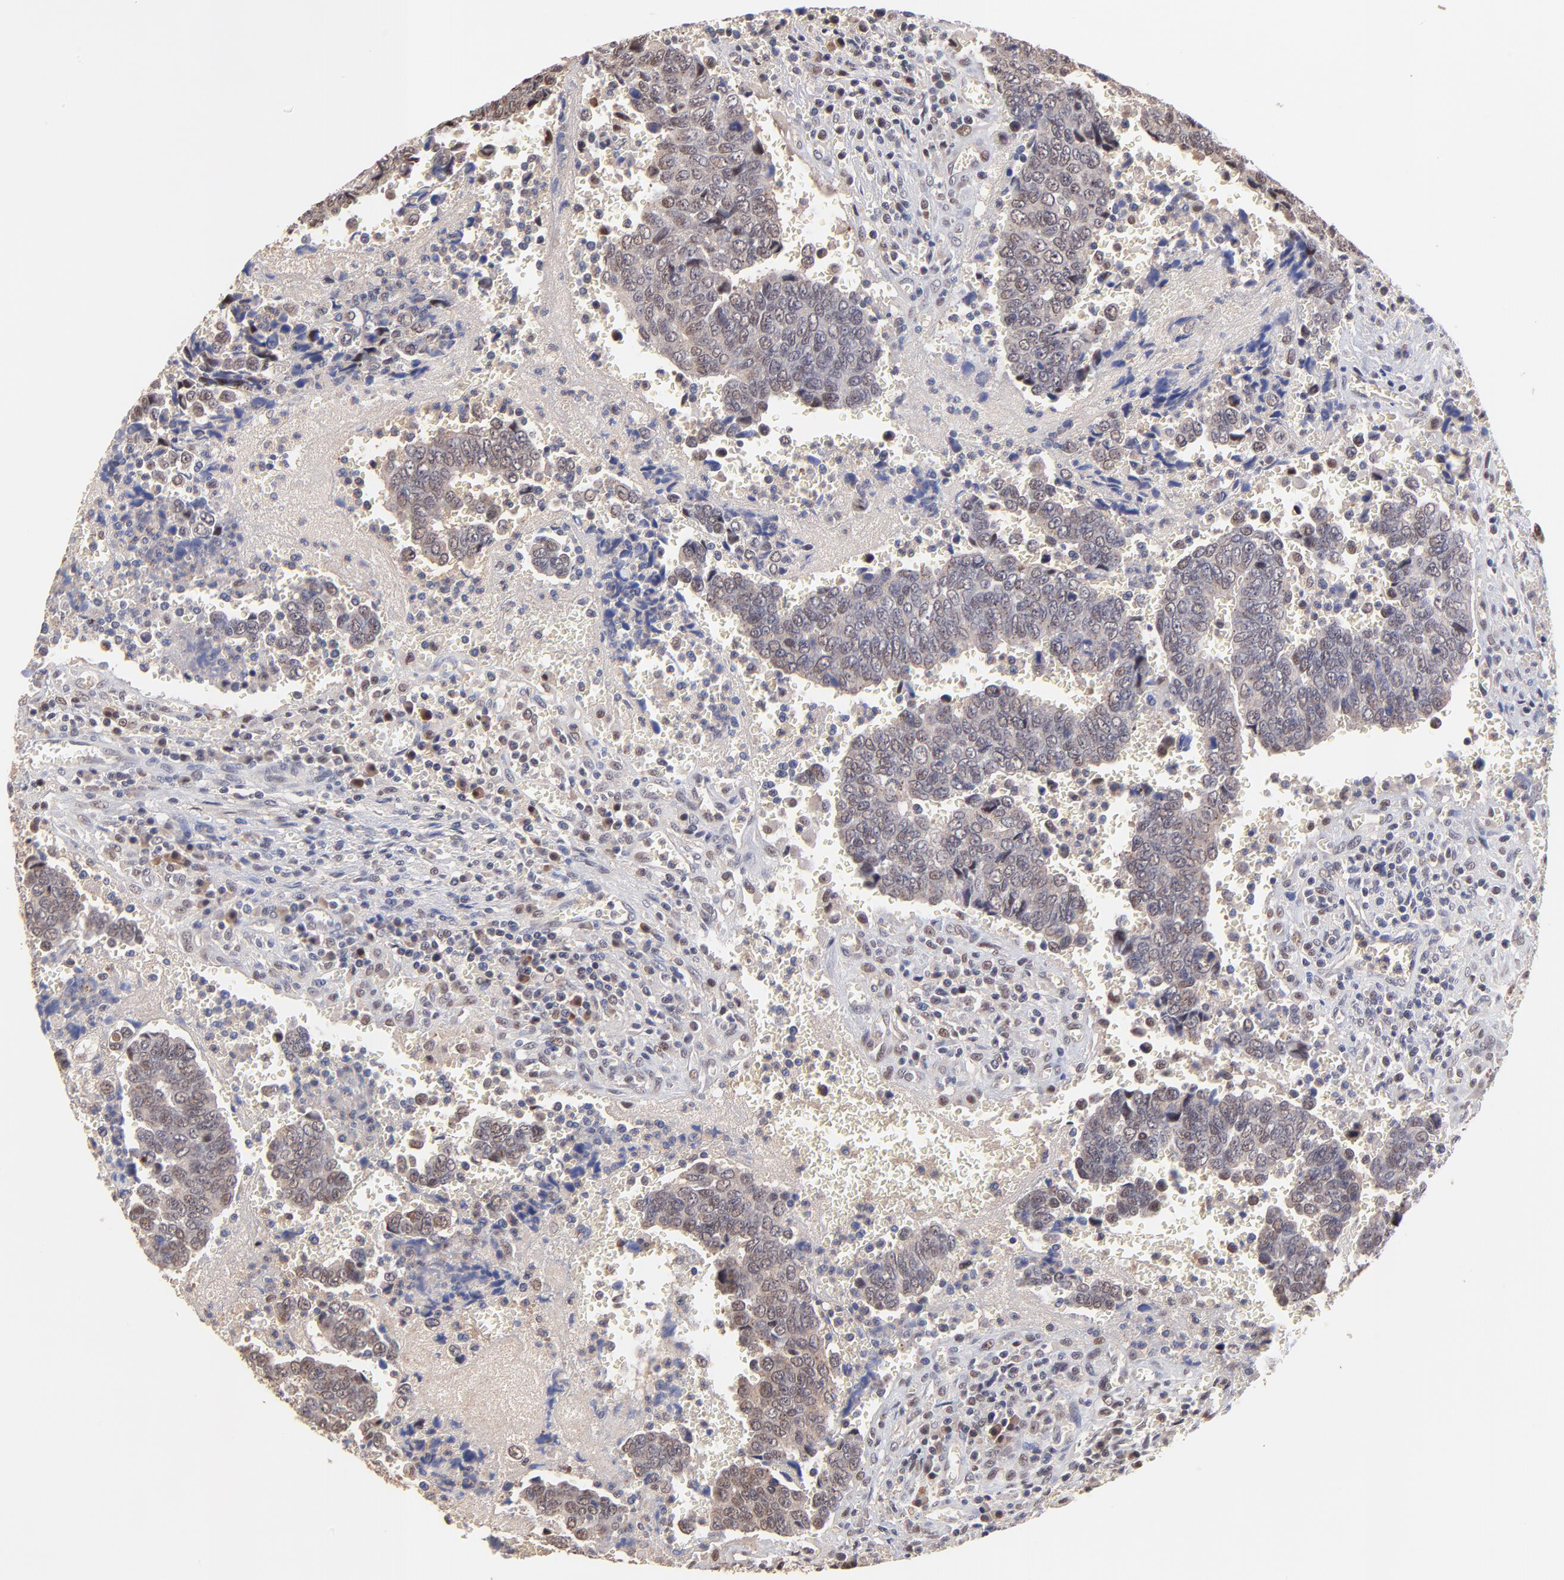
{"staining": {"intensity": "weak", "quantity": "25%-75%", "location": "cytoplasmic/membranous"}, "tissue": "urothelial cancer", "cell_type": "Tumor cells", "image_type": "cancer", "snomed": [{"axis": "morphology", "description": "Urothelial carcinoma, High grade"}, {"axis": "topography", "description": "Urinary bladder"}], "caption": "Immunohistochemistry (IHC) of human high-grade urothelial carcinoma displays low levels of weak cytoplasmic/membranous staining in about 25%-75% of tumor cells.", "gene": "PSMA6", "patient": {"sex": "male", "age": 86}}